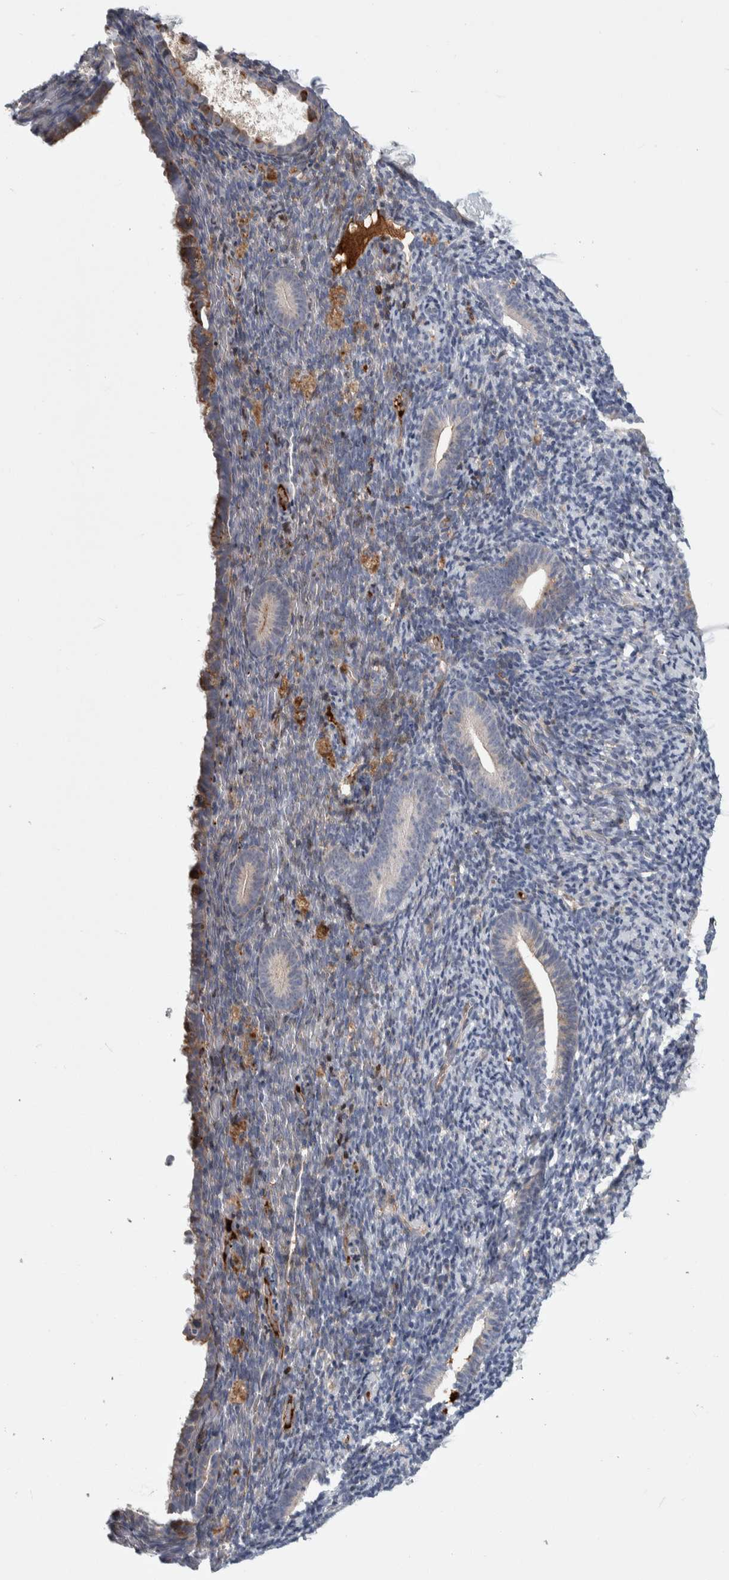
{"staining": {"intensity": "negative", "quantity": "none", "location": "none"}, "tissue": "endometrium", "cell_type": "Cells in endometrial stroma", "image_type": "normal", "snomed": [{"axis": "morphology", "description": "Normal tissue, NOS"}, {"axis": "topography", "description": "Endometrium"}], "caption": "Immunohistochemical staining of unremarkable human endometrium shows no significant positivity in cells in endometrial stroma. (DAB IHC with hematoxylin counter stain).", "gene": "PSMG3", "patient": {"sex": "female", "age": 51}}